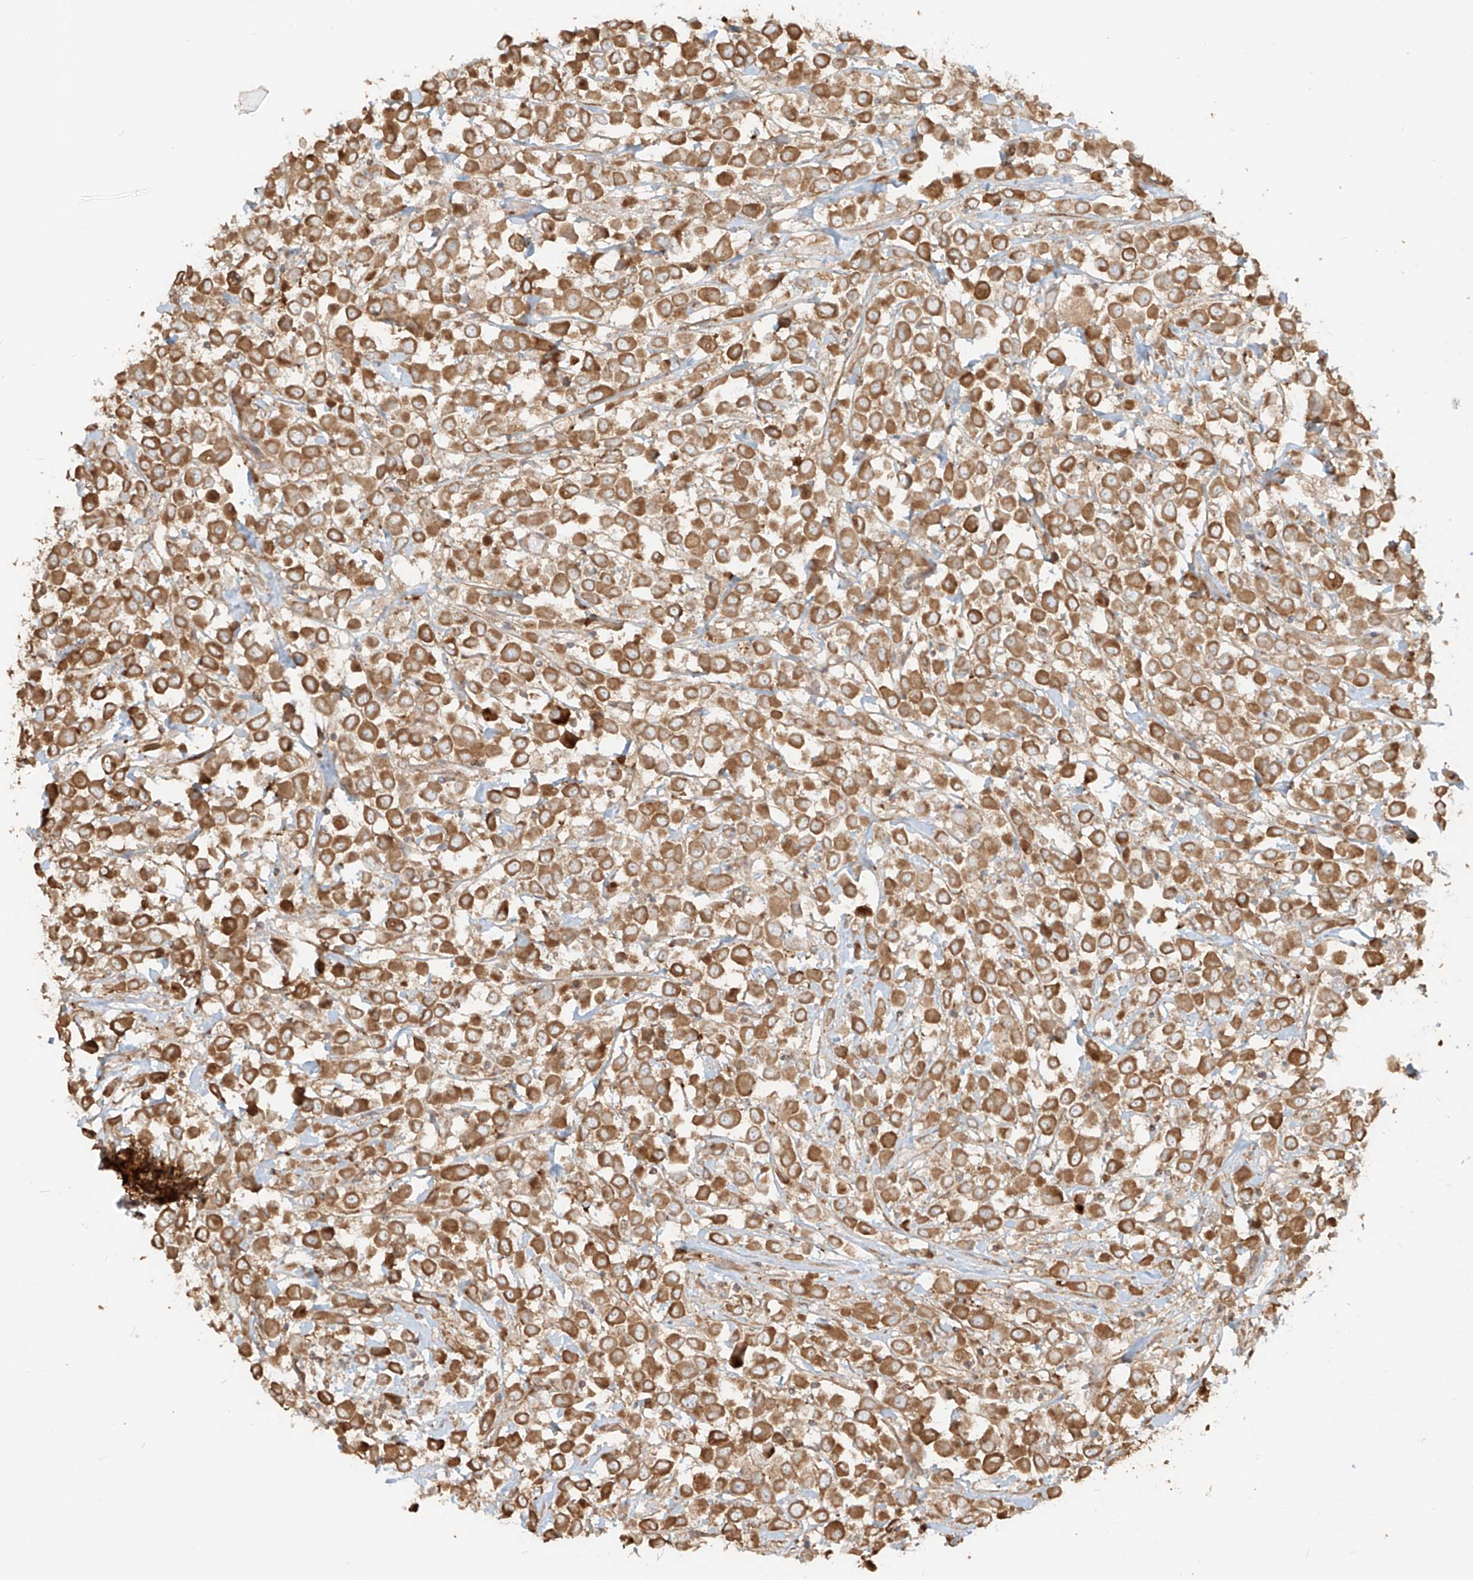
{"staining": {"intensity": "strong", "quantity": ">75%", "location": "cytoplasmic/membranous"}, "tissue": "breast cancer", "cell_type": "Tumor cells", "image_type": "cancer", "snomed": [{"axis": "morphology", "description": "Duct carcinoma"}, {"axis": "topography", "description": "Breast"}], "caption": "Immunohistochemistry (DAB (3,3'-diaminobenzidine)) staining of infiltrating ductal carcinoma (breast) exhibits strong cytoplasmic/membranous protein positivity in about >75% of tumor cells. The protein of interest is shown in brown color, while the nuclei are stained blue.", "gene": "CCDC115", "patient": {"sex": "female", "age": 61}}